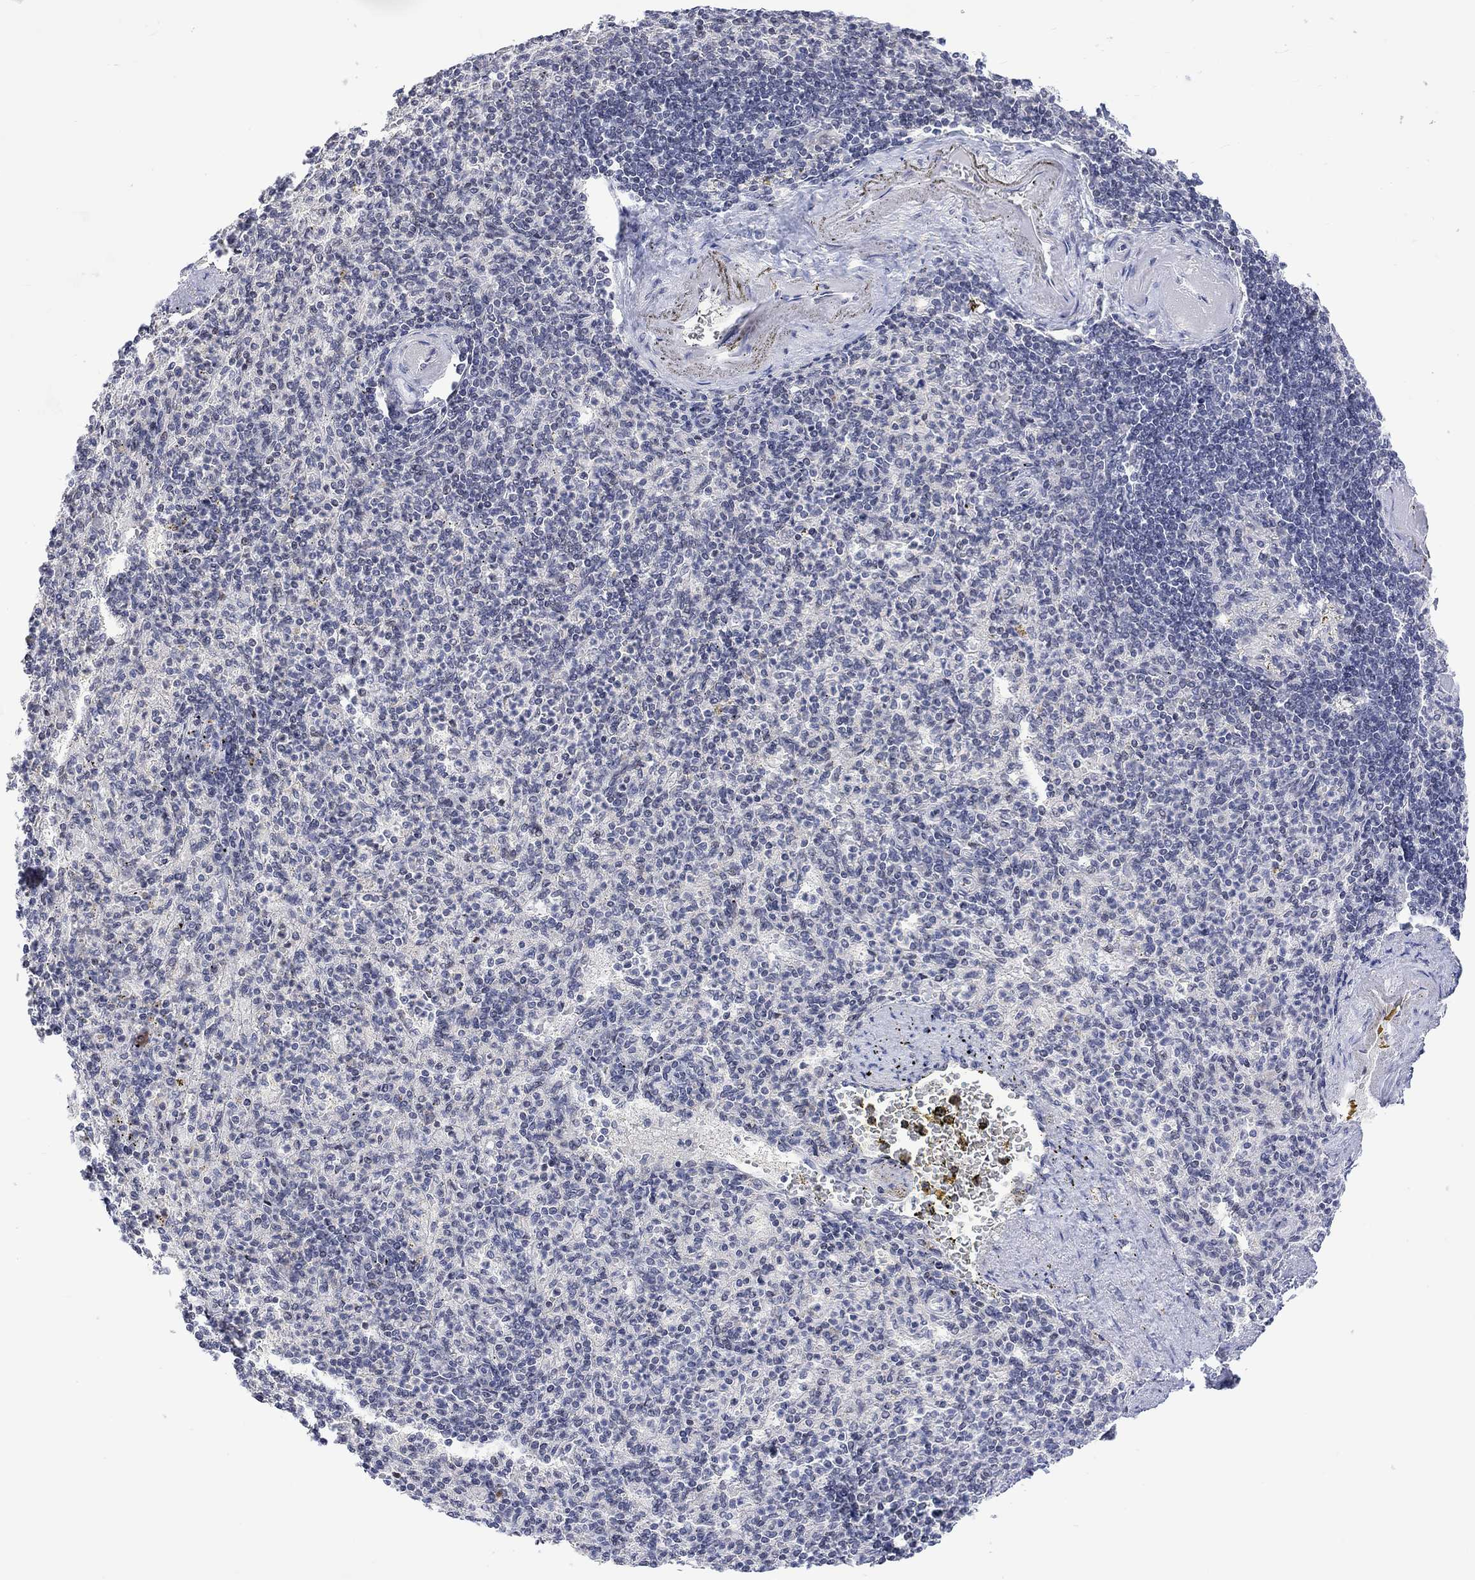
{"staining": {"intensity": "negative", "quantity": "none", "location": "none"}, "tissue": "spleen", "cell_type": "Cells in red pulp", "image_type": "normal", "snomed": [{"axis": "morphology", "description": "Normal tissue, NOS"}, {"axis": "topography", "description": "Spleen"}], "caption": "A histopathology image of spleen stained for a protein demonstrates no brown staining in cells in red pulp. (Stains: DAB immunohistochemistry (IHC) with hematoxylin counter stain, Microscopy: brightfield microscopy at high magnification).", "gene": "DCX", "patient": {"sex": "female", "age": 74}}